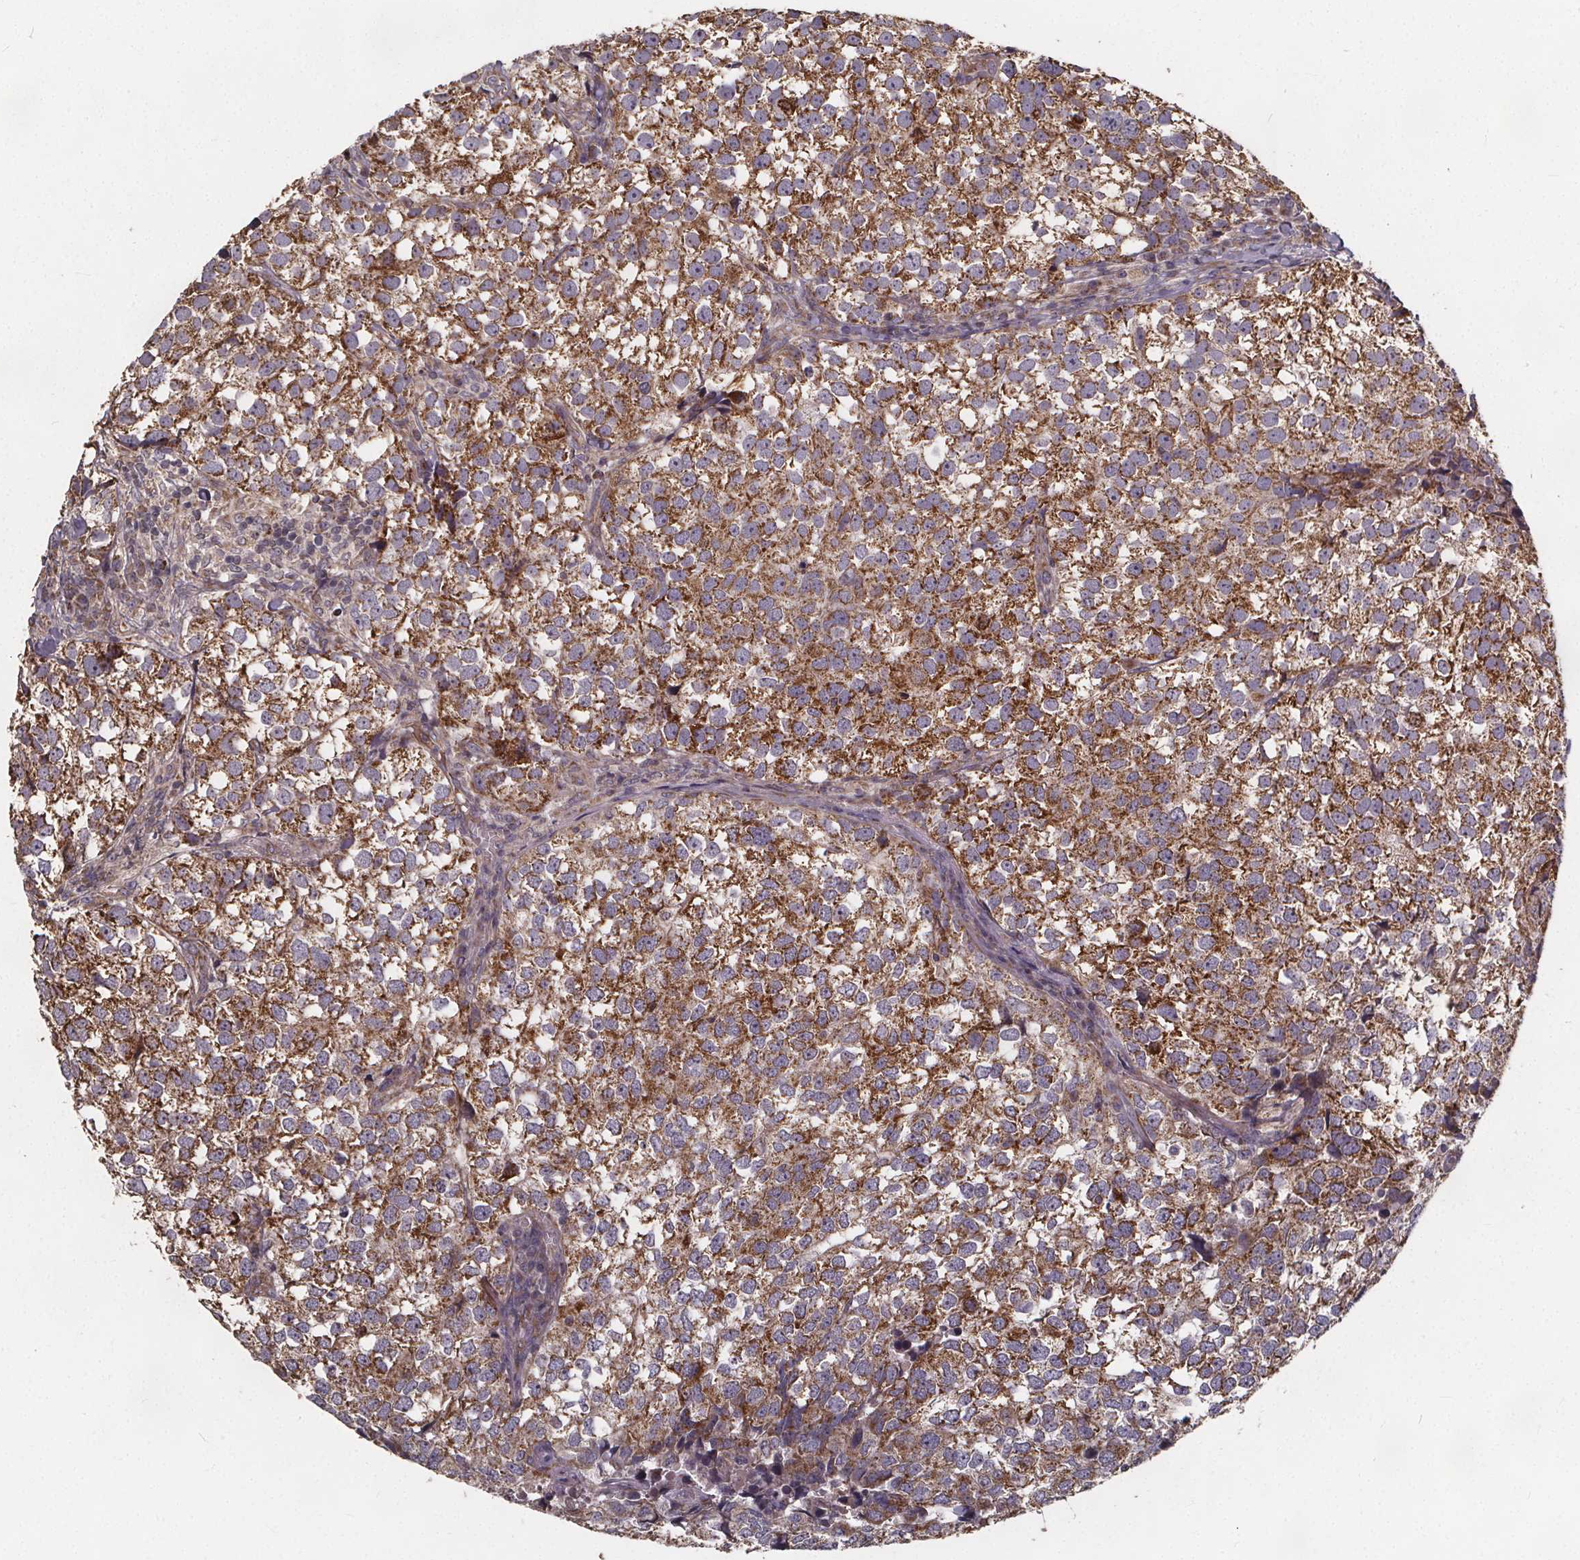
{"staining": {"intensity": "moderate", "quantity": ">75%", "location": "cytoplasmic/membranous"}, "tissue": "breast cancer", "cell_type": "Tumor cells", "image_type": "cancer", "snomed": [{"axis": "morphology", "description": "Duct carcinoma"}, {"axis": "topography", "description": "Breast"}], "caption": "Breast cancer was stained to show a protein in brown. There is medium levels of moderate cytoplasmic/membranous expression in about >75% of tumor cells. Using DAB (3,3'-diaminobenzidine) (brown) and hematoxylin (blue) stains, captured at high magnification using brightfield microscopy.", "gene": "YME1L1", "patient": {"sex": "female", "age": 30}}